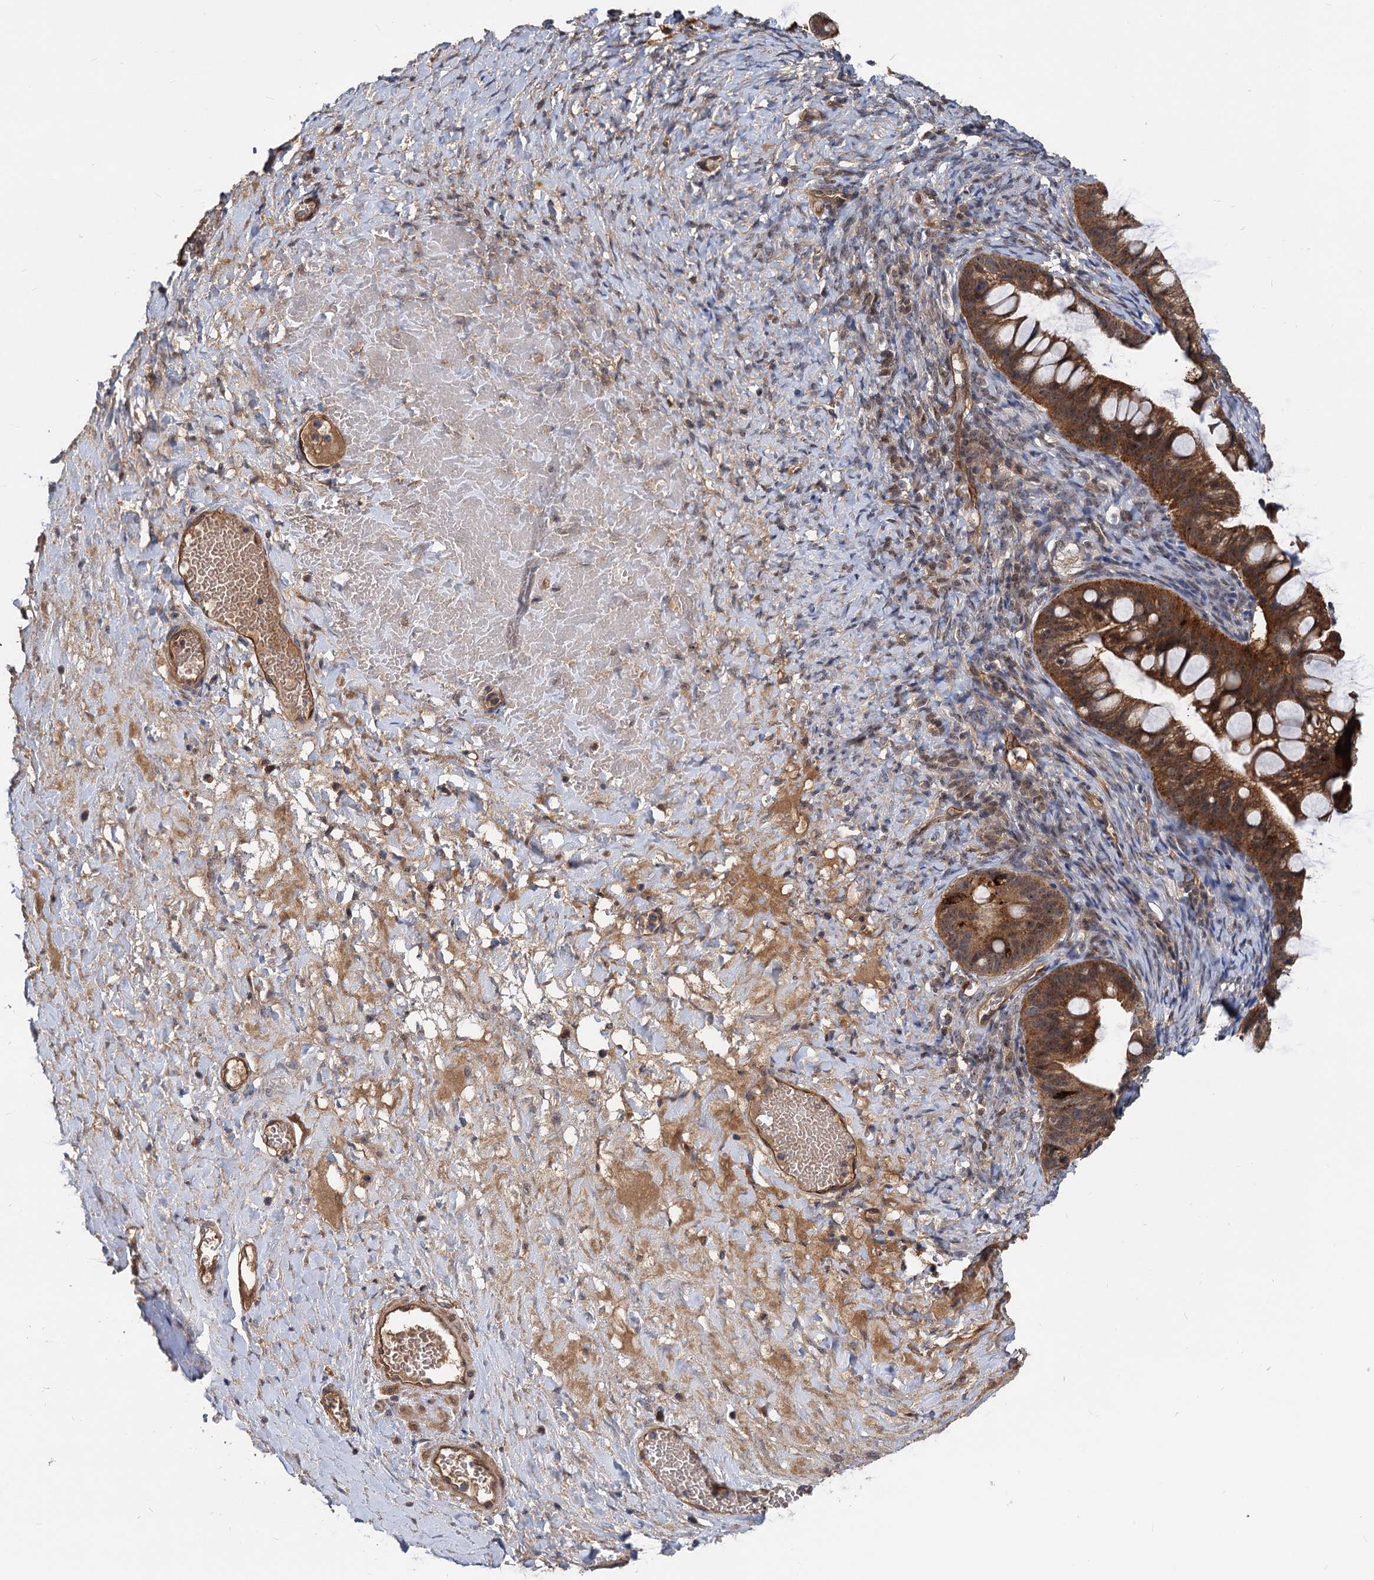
{"staining": {"intensity": "strong", "quantity": ">75%", "location": "cytoplasmic/membranous"}, "tissue": "ovarian cancer", "cell_type": "Tumor cells", "image_type": "cancer", "snomed": [{"axis": "morphology", "description": "Cystadenocarcinoma, mucinous, NOS"}, {"axis": "topography", "description": "Ovary"}], "caption": "The image reveals a brown stain indicating the presence of a protein in the cytoplasmic/membranous of tumor cells in ovarian cancer (mucinous cystadenocarcinoma).", "gene": "SNX15", "patient": {"sex": "female", "age": 73}}